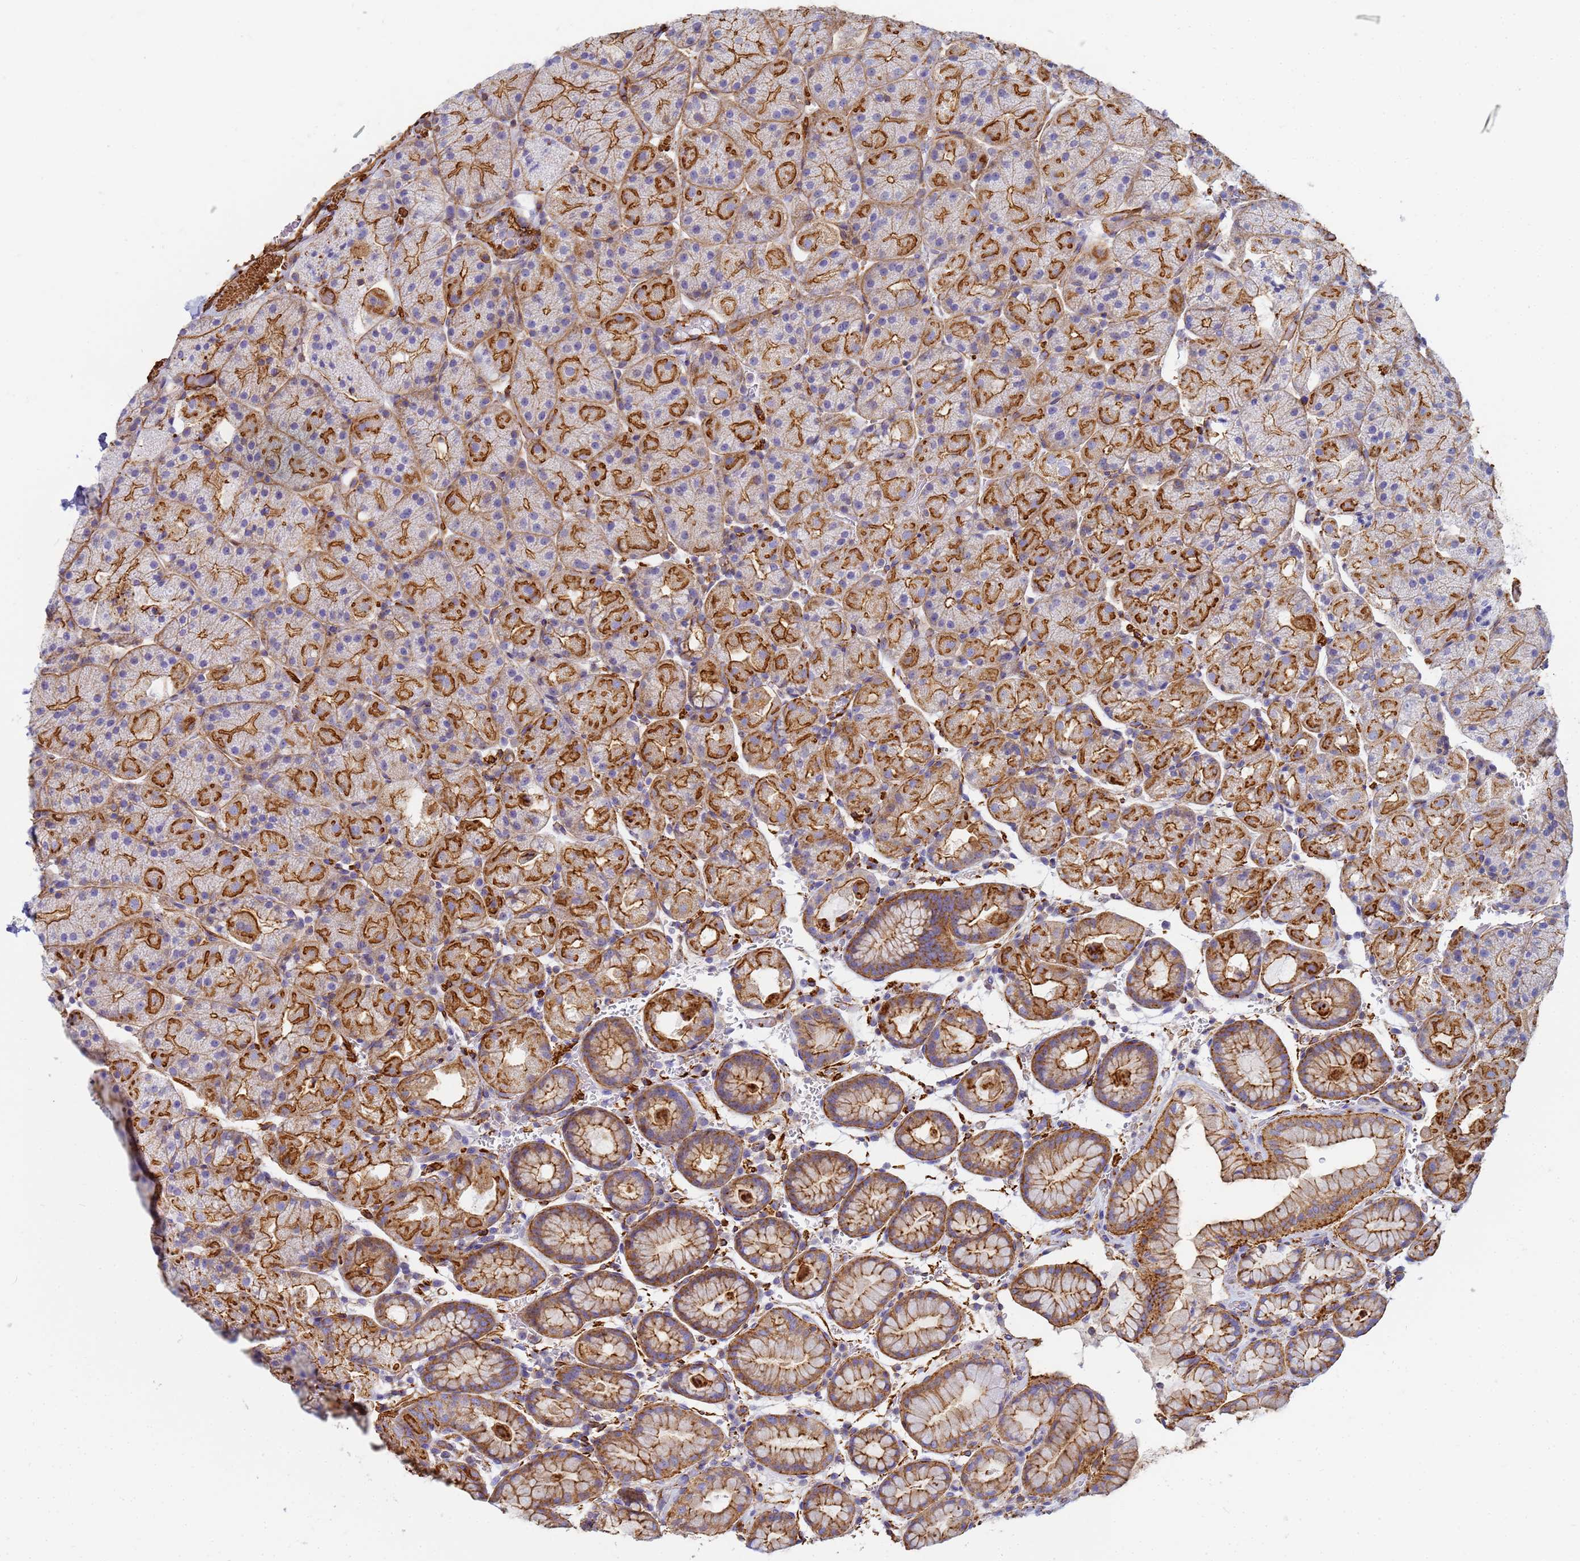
{"staining": {"intensity": "strong", "quantity": "25%-75%", "location": "cytoplasmic/membranous"}, "tissue": "stomach", "cell_type": "Glandular cells", "image_type": "normal", "snomed": [{"axis": "morphology", "description": "Normal tissue, NOS"}, {"axis": "topography", "description": "Stomach, upper"}, {"axis": "topography", "description": "Stomach, lower"}], "caption": "Glandular cells display high levels of strong cytoplasmic/membranous expression in about 25%-75% of cells in normal stomach.", "gene": "TPM1", "patient": {"sex": "male", "age": 67}}